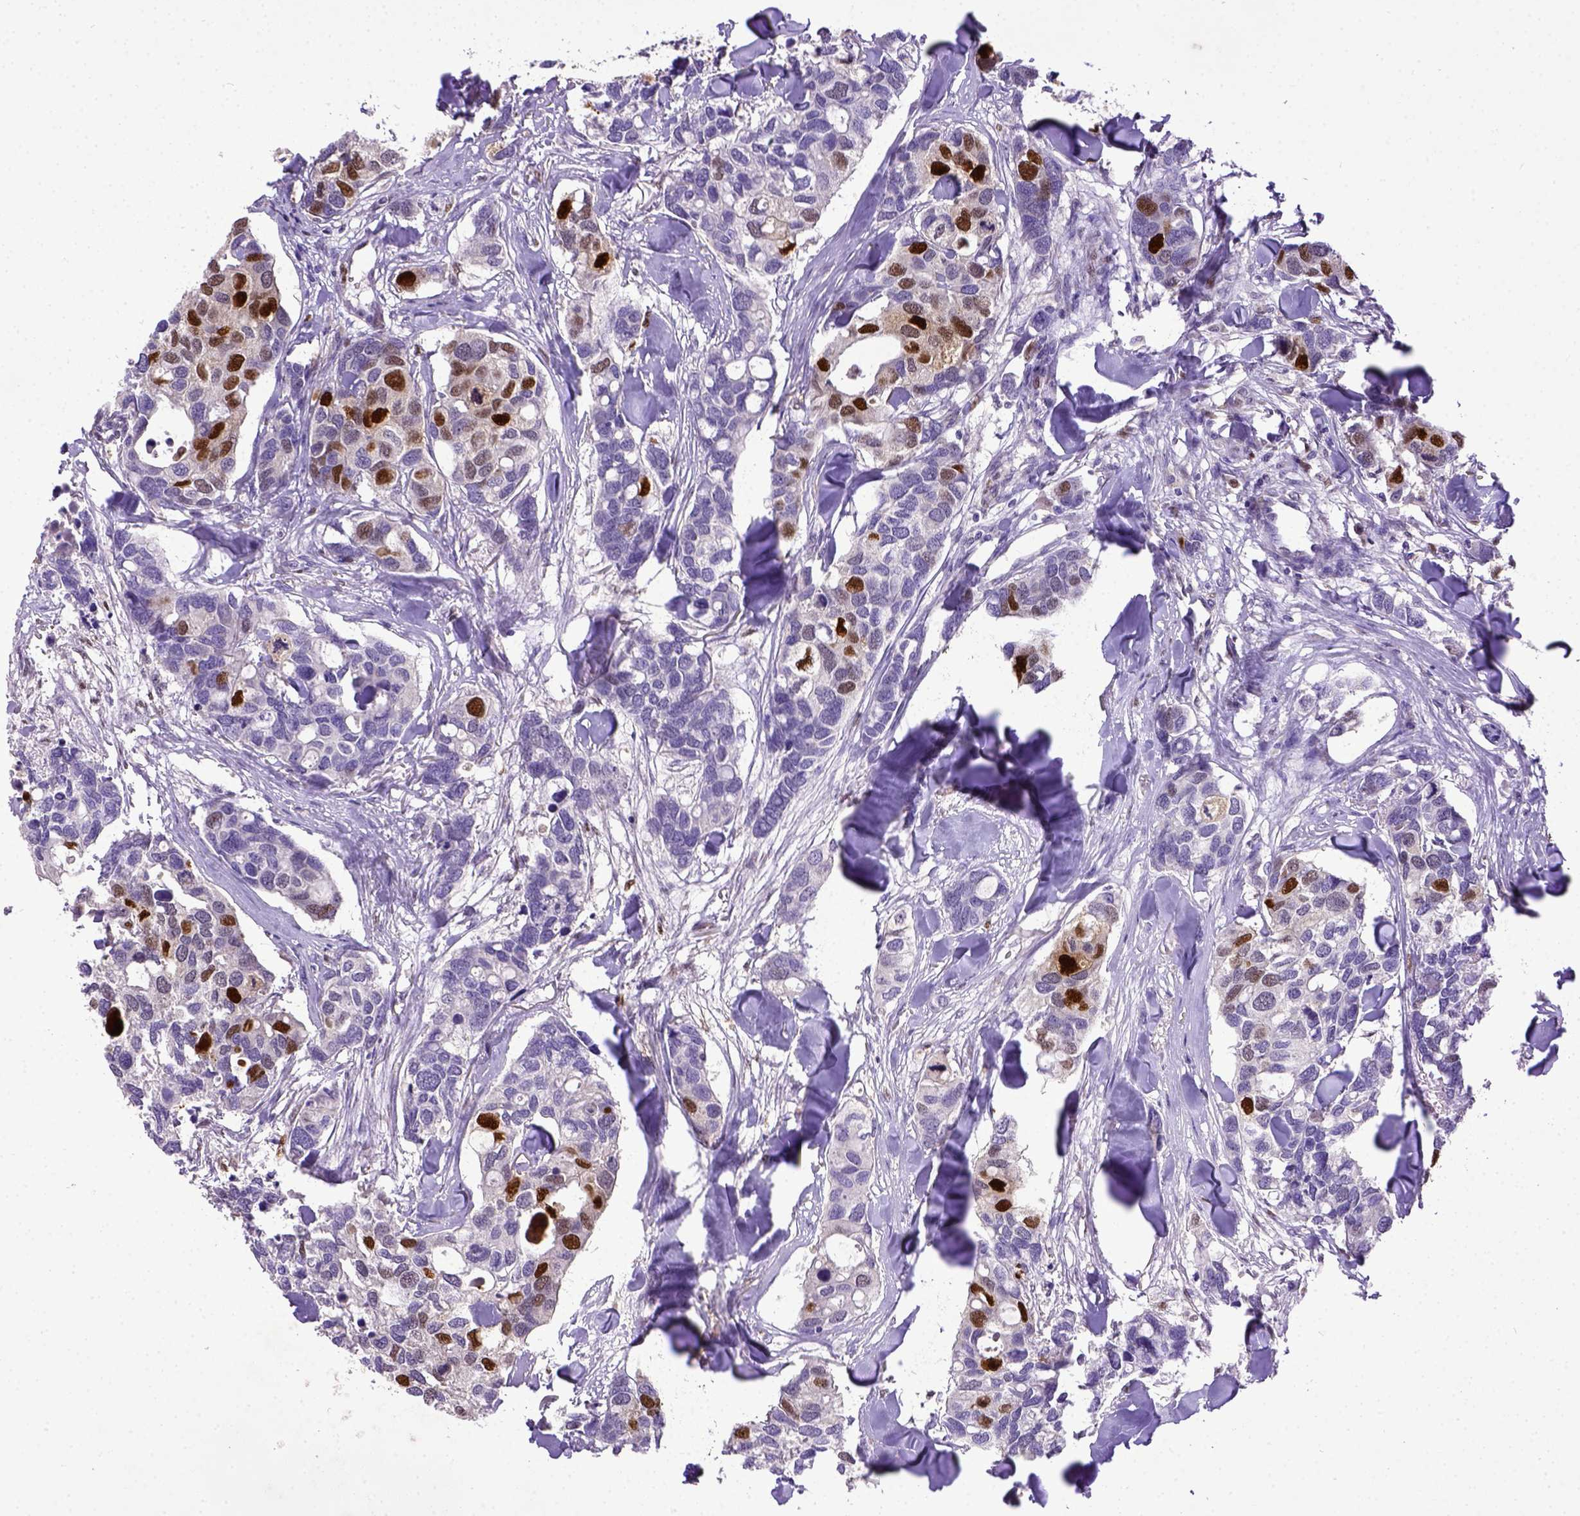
{"staining": {"intensity": "strong", "quantity": "25%-75%", "location": "nuclear"}, "tissue": "breast cancer", "cell_type": "Tumor cells", "image_type": "cancer", "snomed": [{"axis": "morphology", "description": "Duct carcinoma"}, {"axis": "topography", "description": "Breast"}], "caption": "Infiltrating ductal carcinoma (breast) was stained to show a protein in brown. There is high levels of strong nuclear staining in approximately 25%-75% of tumor cells.", "gene": "CDKN1A", "patient": {"sex": "female", "age": 83}}